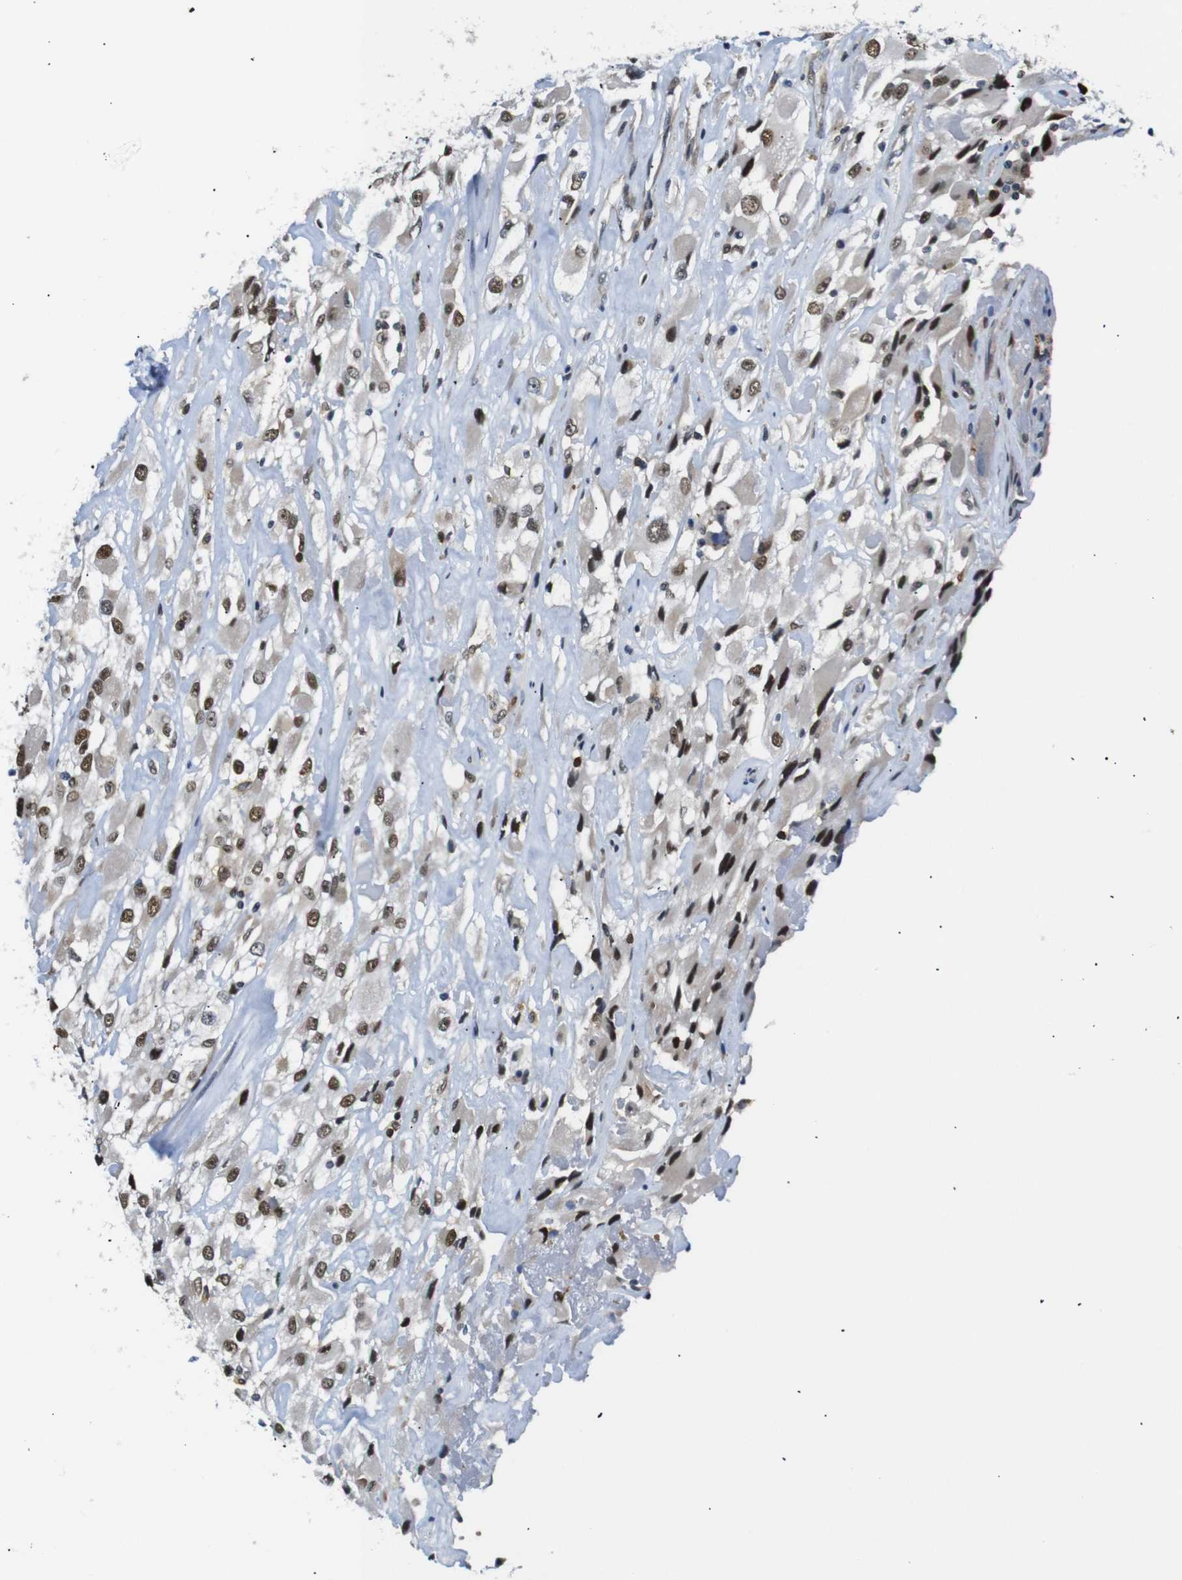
{"staining": {"intensity": "moderate", "quantity": ">75%", "location": "nuclear"}, "tissue": "renal cancer", "cell_type": "Tumor cells", "image_type": "cancer", "snomed": [{"axis": "morphology", "description": "Adenocarcinoma, NOS"}, {"axis": "topography", "description": "Kidney"}], "caption": "High-power microscopy captured an immunohistochemistry (IHC) micrograph of renal cancer, revealing moderate nuclear staining in approximately >75% of tumor cells.", "gene": "PARN", "patient": {"sex": "female", "age": 52}}